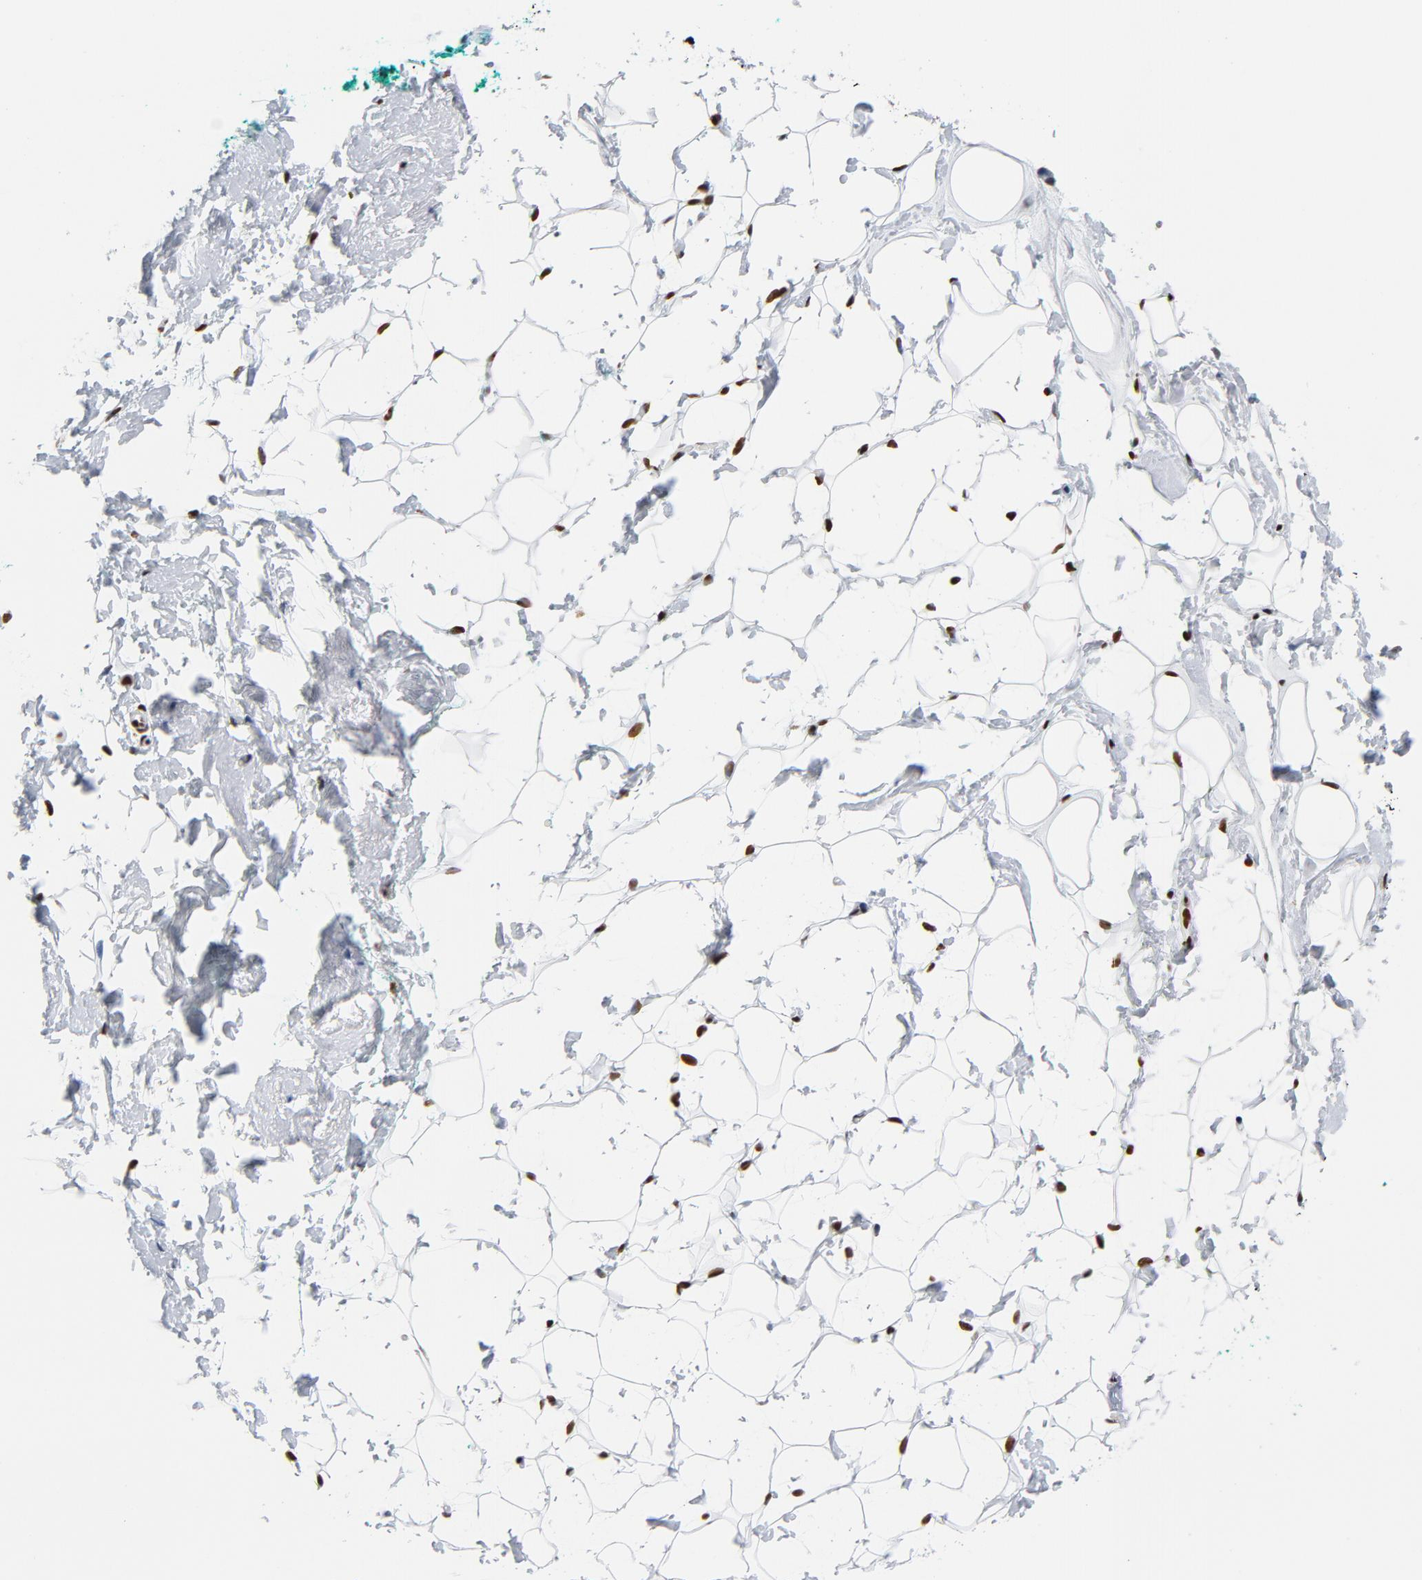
{"staining": {"intensity": "negative", "quantity": "none", "location": "none"}, "tissue": "breast", "cell_type": "Adipocytes", "image_type": "normal", "snomed": [{"axis": "morphology", "description": "Normal tissue, NOS"}, {"axis": "topography", "description": "Breast"}], "caption": "DAB immunohistochemical staining of normal human breast reveals no significant positivity in adipocytes.", "gene": "XRCC5", "patient": {"sex": "female", "age": 52}}